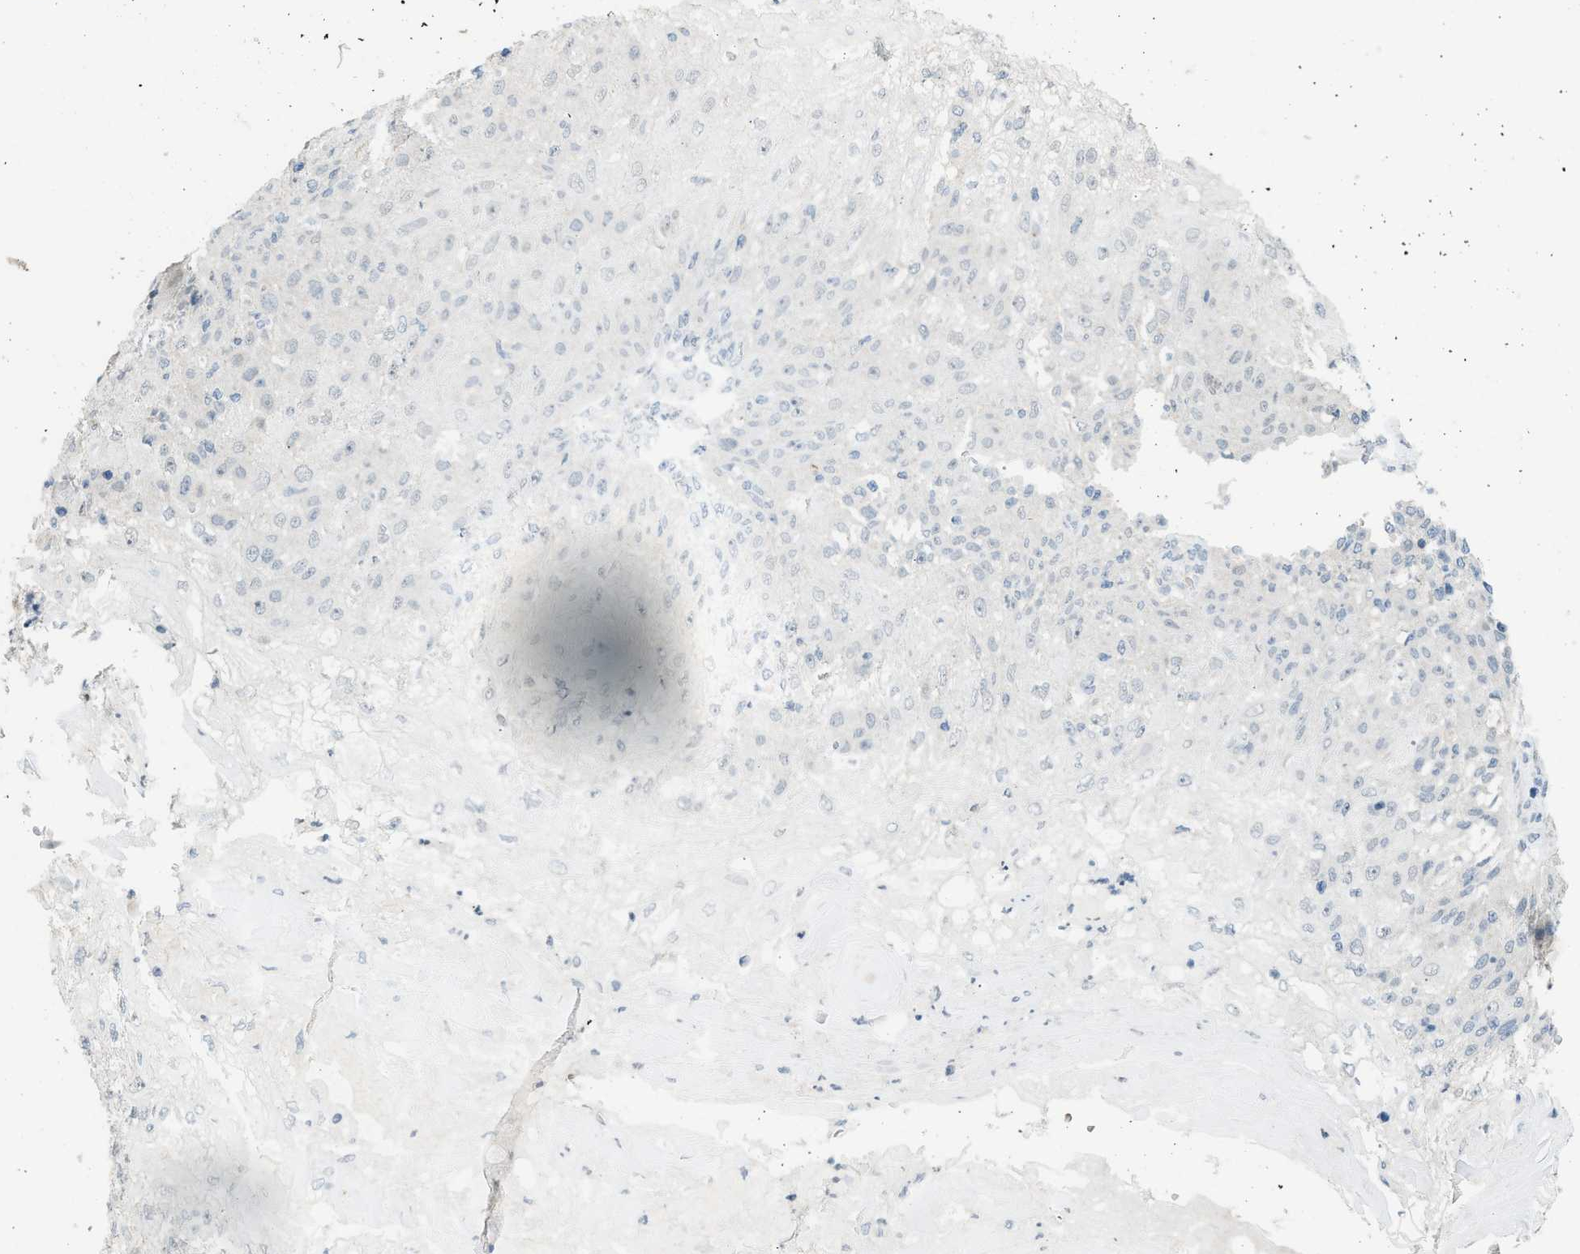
{"staining": {"intensity": "negative", "quantity": "none", "location": "none"}, "tissue": "skin cancer", "cell_type": "Tumor cells", "image_type": "cancer", "snomed": [{"axis": "morphology", "description": "Normal tissue, NOS"}, {"axis": "morphology", "description": "Squamous cell carcinoma, NOS"}, {"axis": "topography", "description": "Skin"}], "caption": "Immunohistochemical staining of skin squamous cell carcinoma shows no significant staining in tumor cells.", "gene": "TXNDC2", "patient": {"sex": "female", "age": 83}}